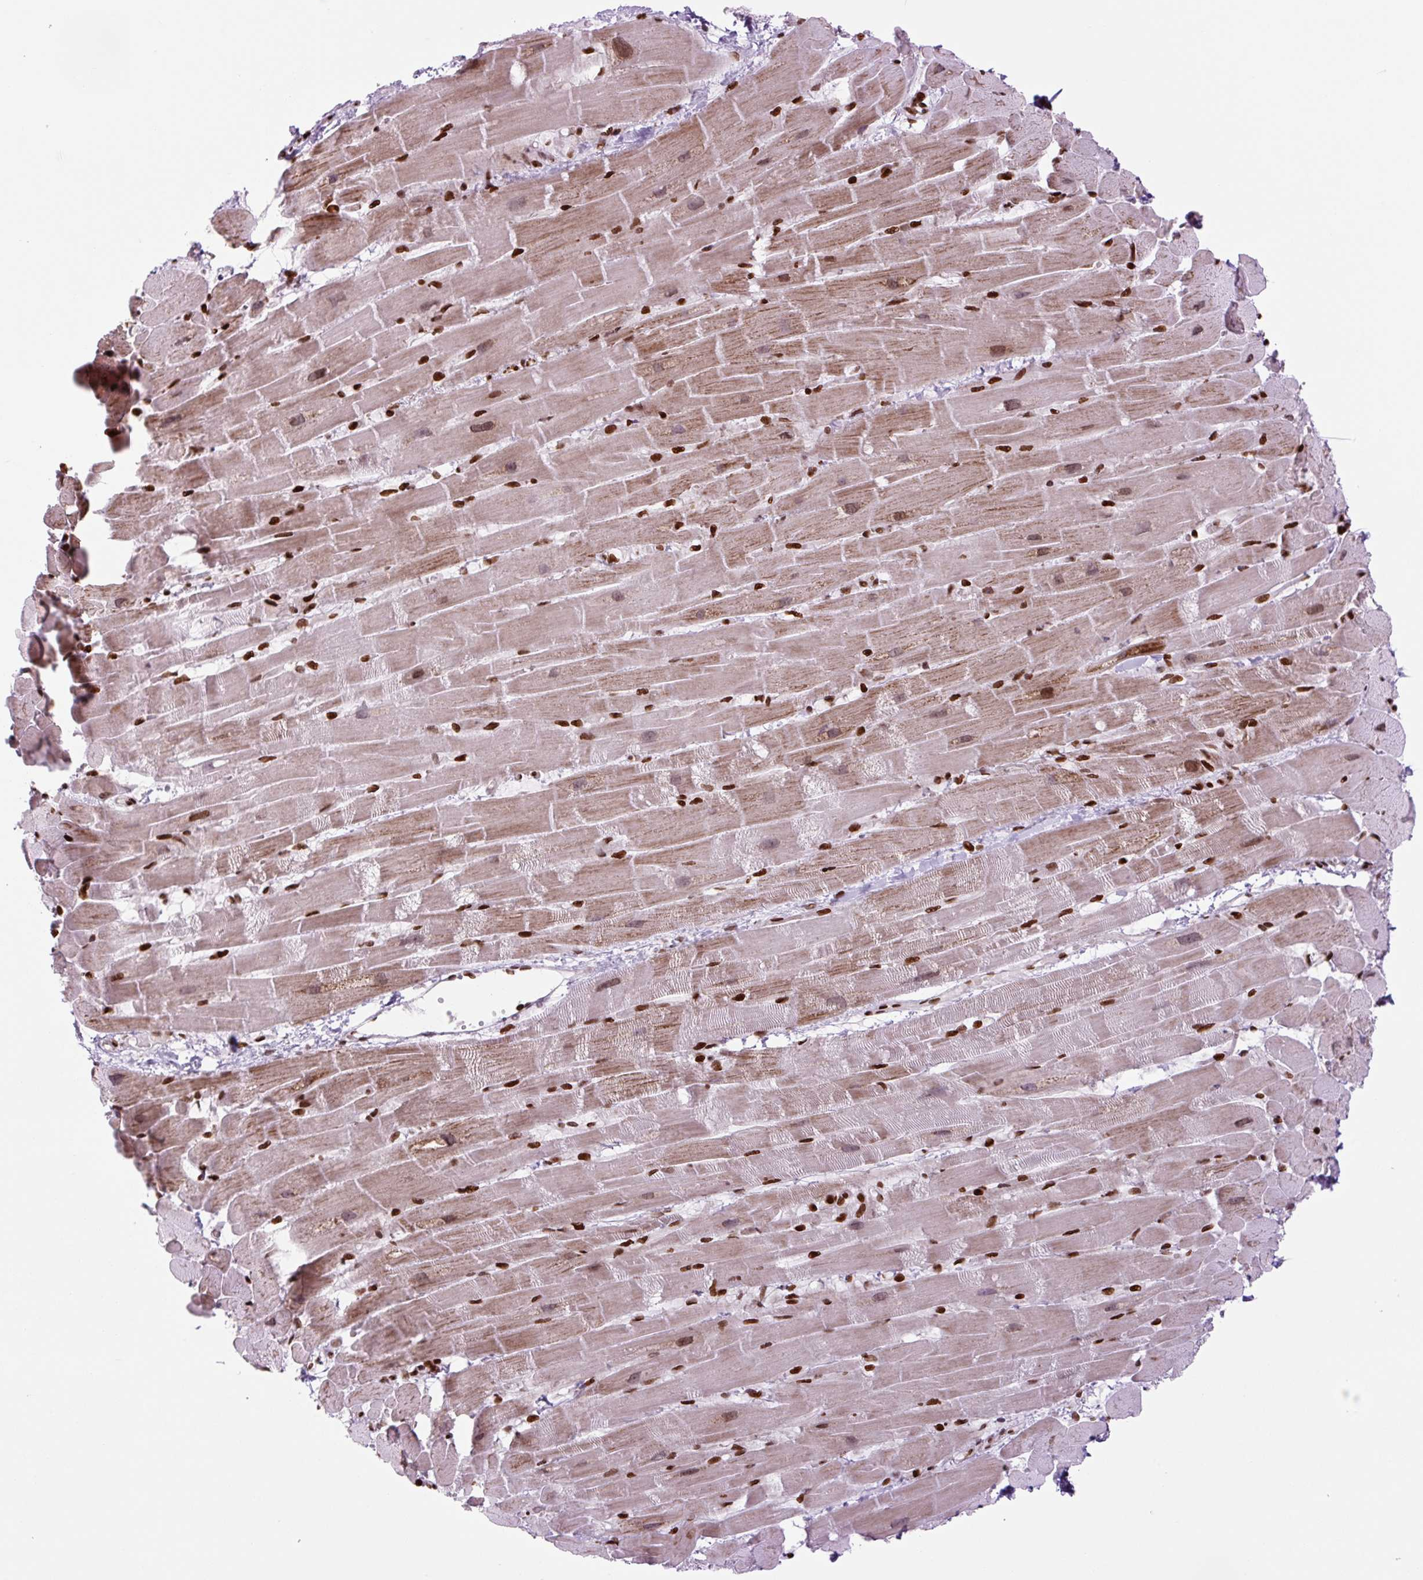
{"staining": {"intensity": "moderate", "quantity": ">75%", "location": "cytoplasmic/membranous,nuclear"}, "tissue": "heart muscle", "cell_type": "Cardiomyocytes", "image_type": "normal", "snomed": [{"axis": "morphology", "description": "Normal tissue, NOS"}, {"axis": "topography", "description": "Heart"}], "caption": "Protein staining by immunohistochemistry exhibits moderate cytoplasmic/membranous,nuclear positivity in about >75% of cardiomyocytes in benign heart muscle.", "gene": "H1", "patient": {"sex": "male", "age": 37}}